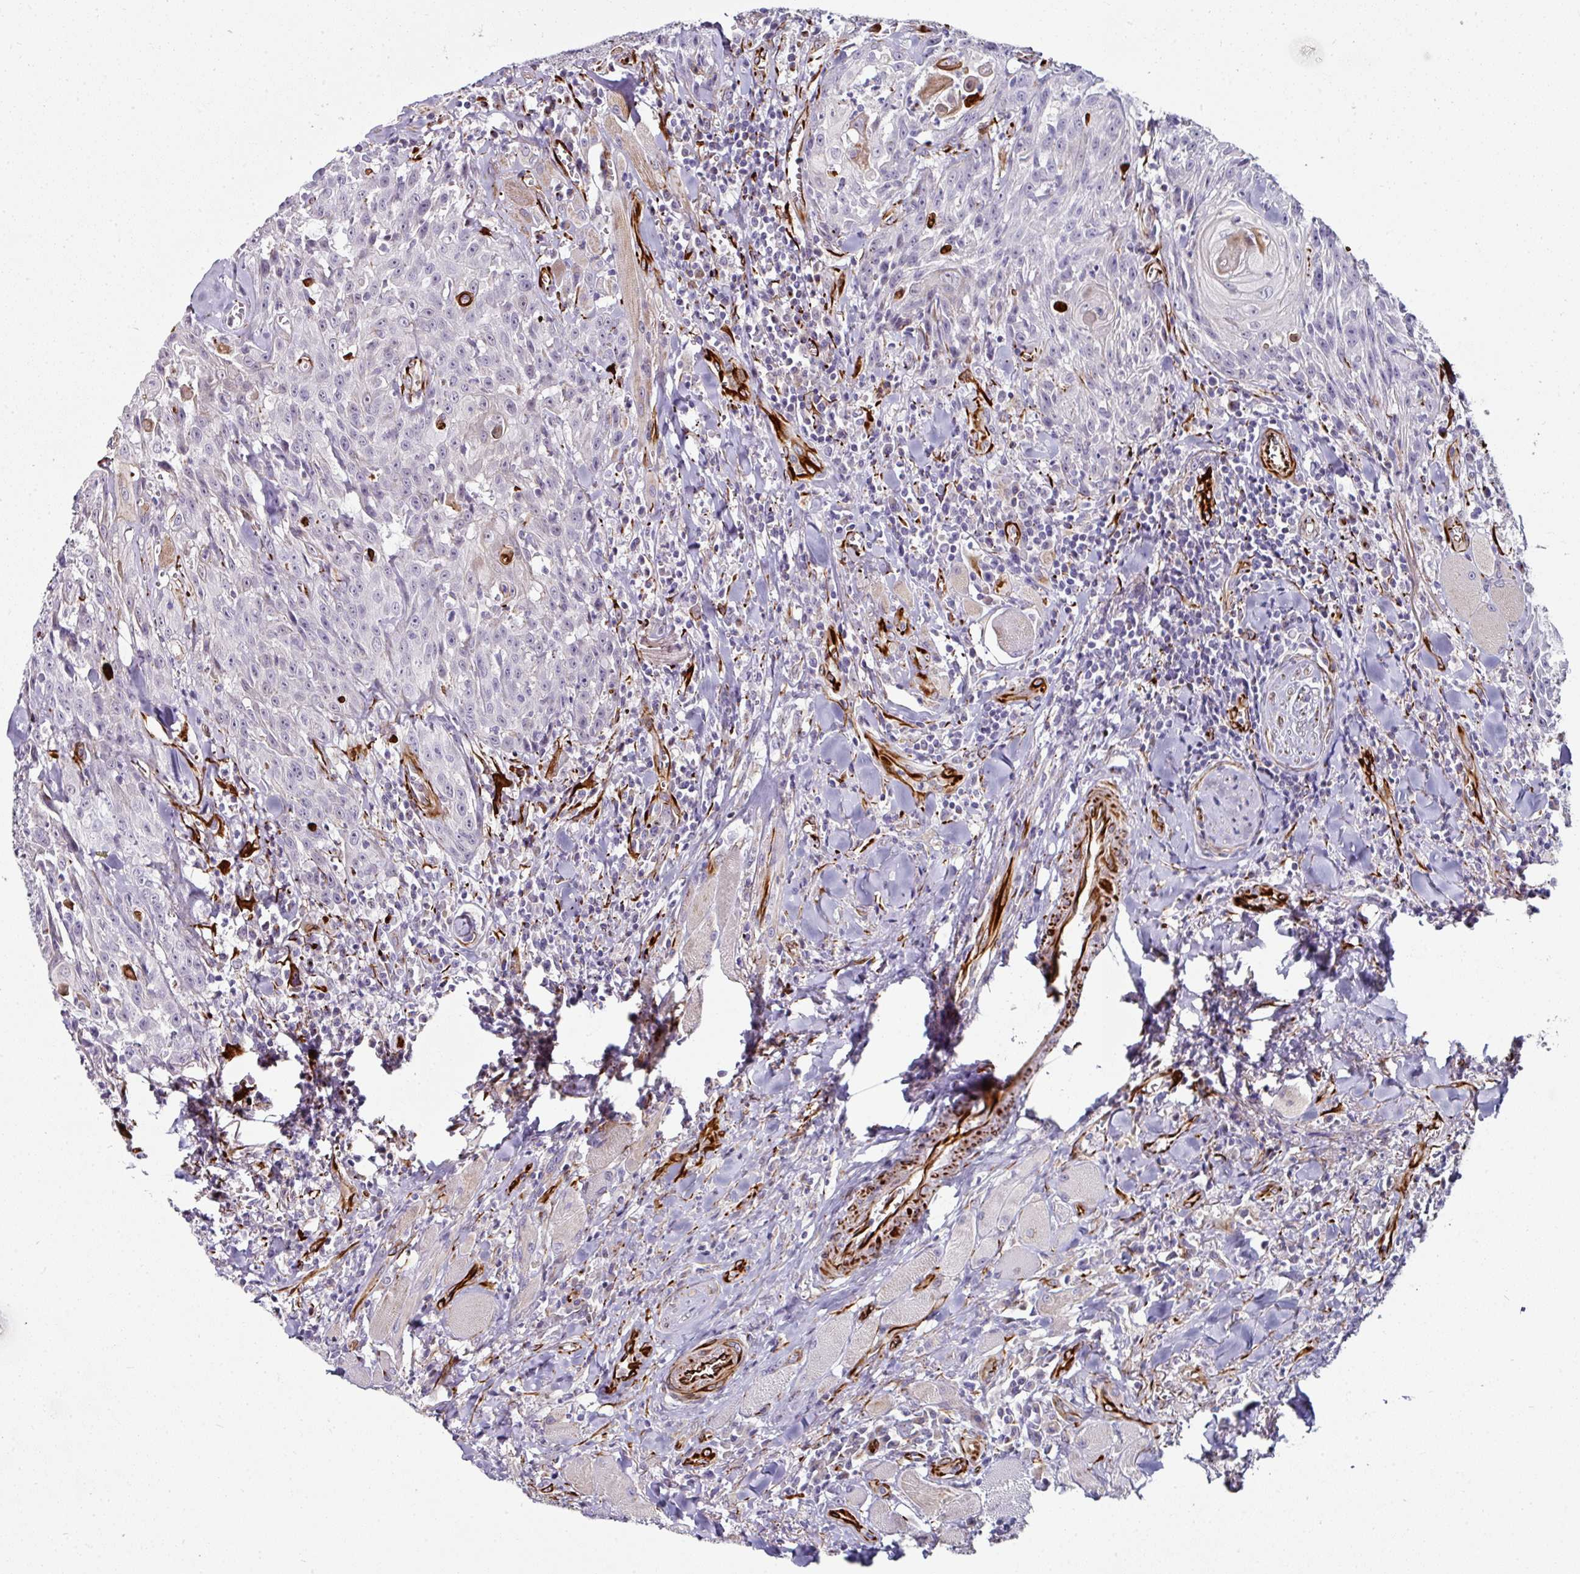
{"staining": {"intensity": "negative", "quantity": "none", "location": "none"}, "tissue": "head and neck cancer", "cell_type": "Tumor cells", "image_type": "cancer", "snomed": [{"axis": "morphology", "description": "Normal tissue, NOS"}, {"axis": "morphology", "description": "Squamous cell carcinoma, NOS"}, {"axis": "topography", "description": "Oral tissue"}, {"axis": "topography", "description": "Head-Neck"}], "caption": "Tumor cells show no significant protein staining in head and neck squamous cell carcinoma. (DAB (3,3'-diaminobenzidine) immunohistochemistry (IHC) visualized using brightfield microscopy, high magnification).", "gene": "TMPRSS9", "patient": {"sex": "female", "age": 70}}